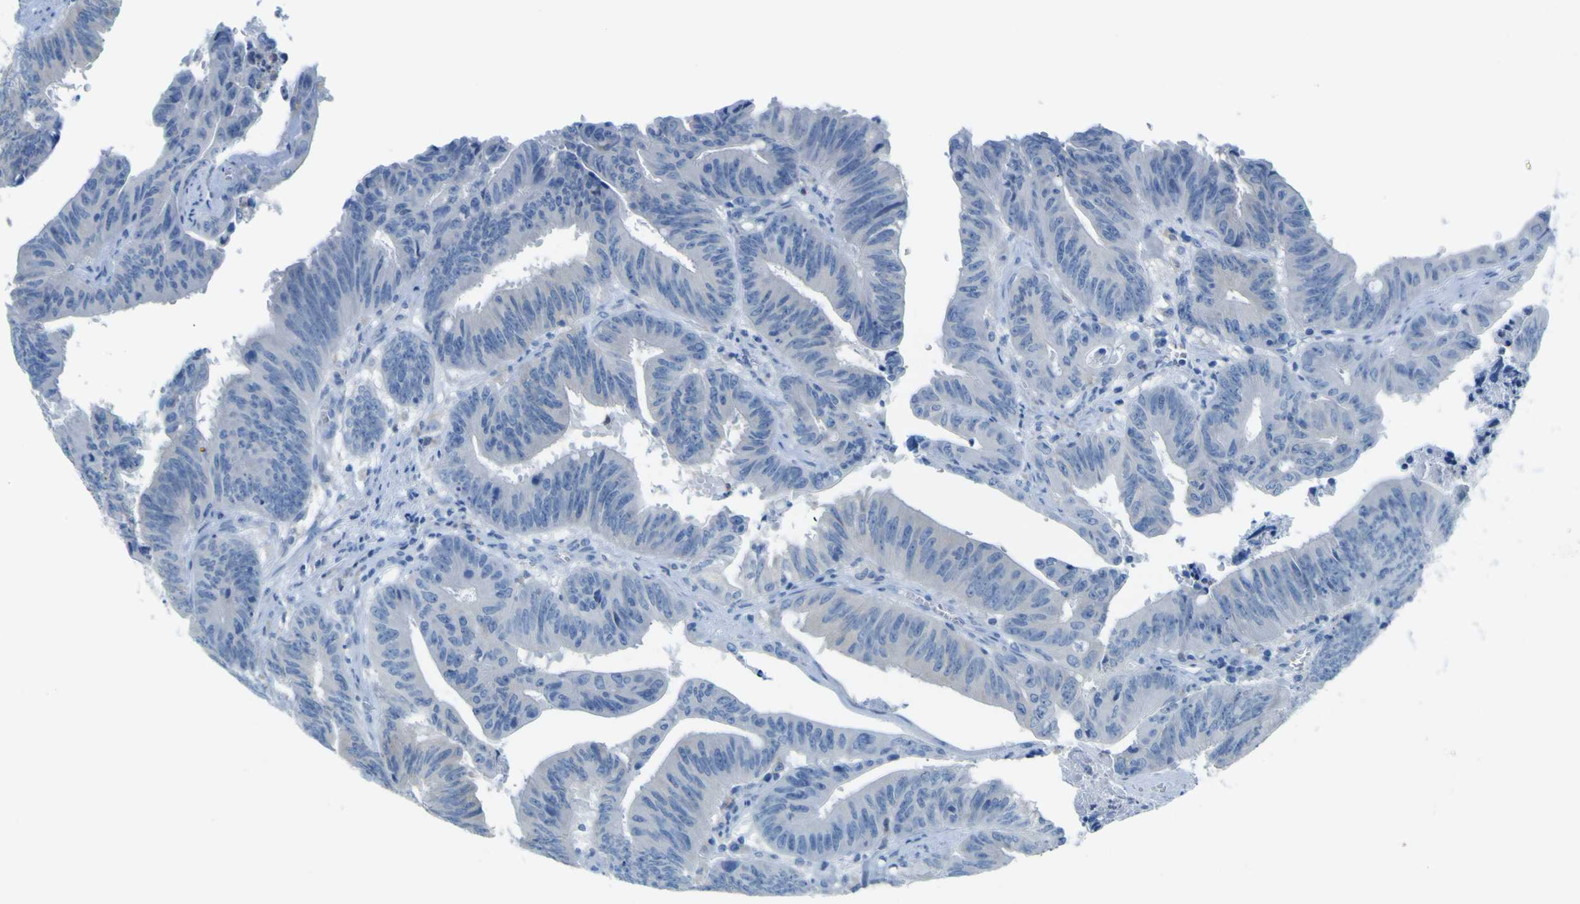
{"staining": {"intensity": "negative", "quantity": "none", "location": "none"}, "tissue": "colorectal cancer", "cell_type": "Tumor cells", "image_type": "cancer", "snomed": [{"axis": "morphology", "description": "Adenocarcinoma, NOS"}, {"axis": "topography", "description": "Colon"}], "caption": "This is an immunohistochemistry (IHC) micrograph of human colorectal cancer (adenocarcinoma). There is no staining in tumor cells.", "gene": "ACSL1", "patient": {"sex": "male", "age": 45}}